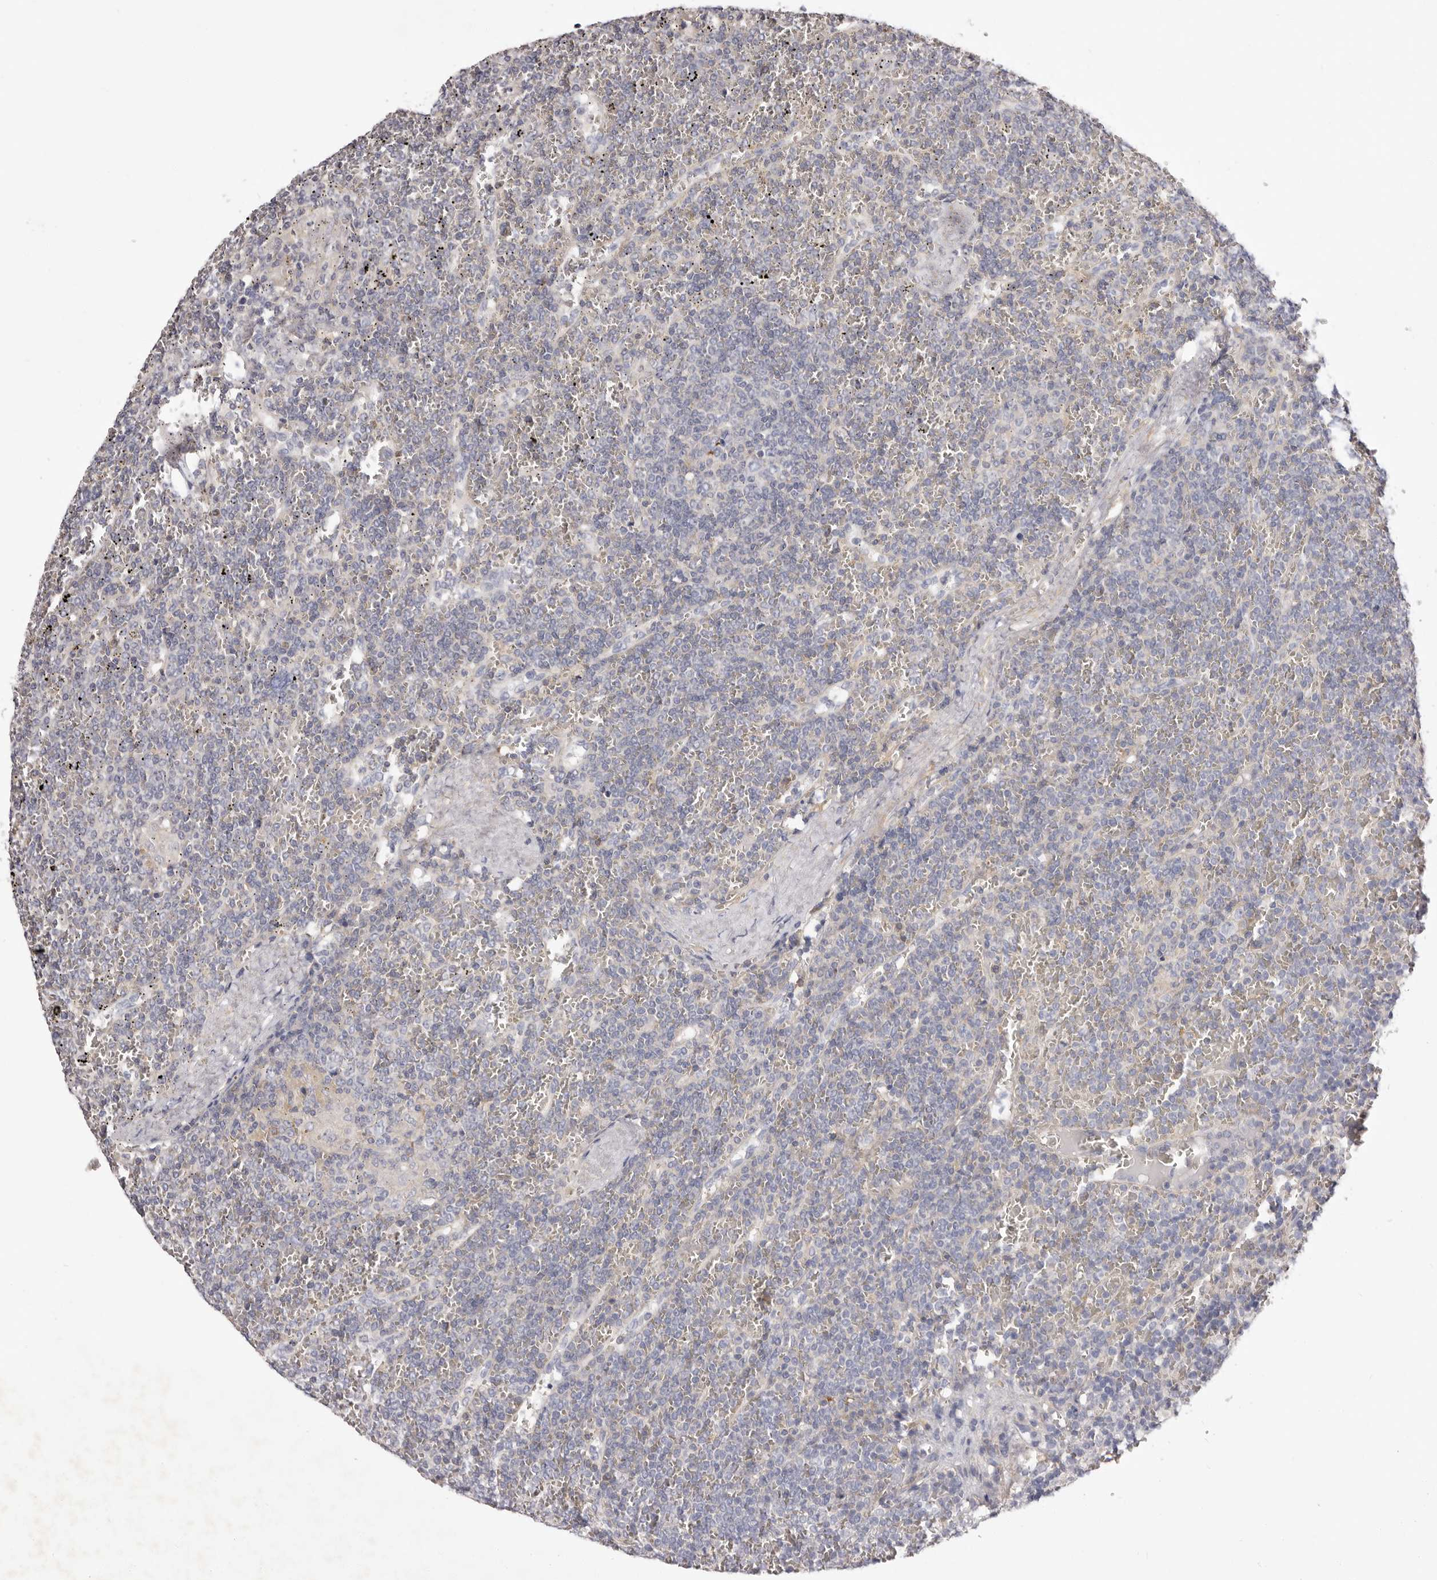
{"staining": {"intensity": "negative", "quantity": "none", "location": "none"}, "tissue": "lymphoma", "cell_type": "Tumor cells", "image_type": "cancer", "snomed": [{"axis": "morphology", "description": "Malignant lymphoma, non-Hodgkin's type, Low grade"}, {"axis": "topography", "description": "Spleen"}], "caption": "Tumor cells are negative for brown protein staining in lymphoma.", "gene": "S1PR5", "patient": {"sex": "female", "age": 19}}